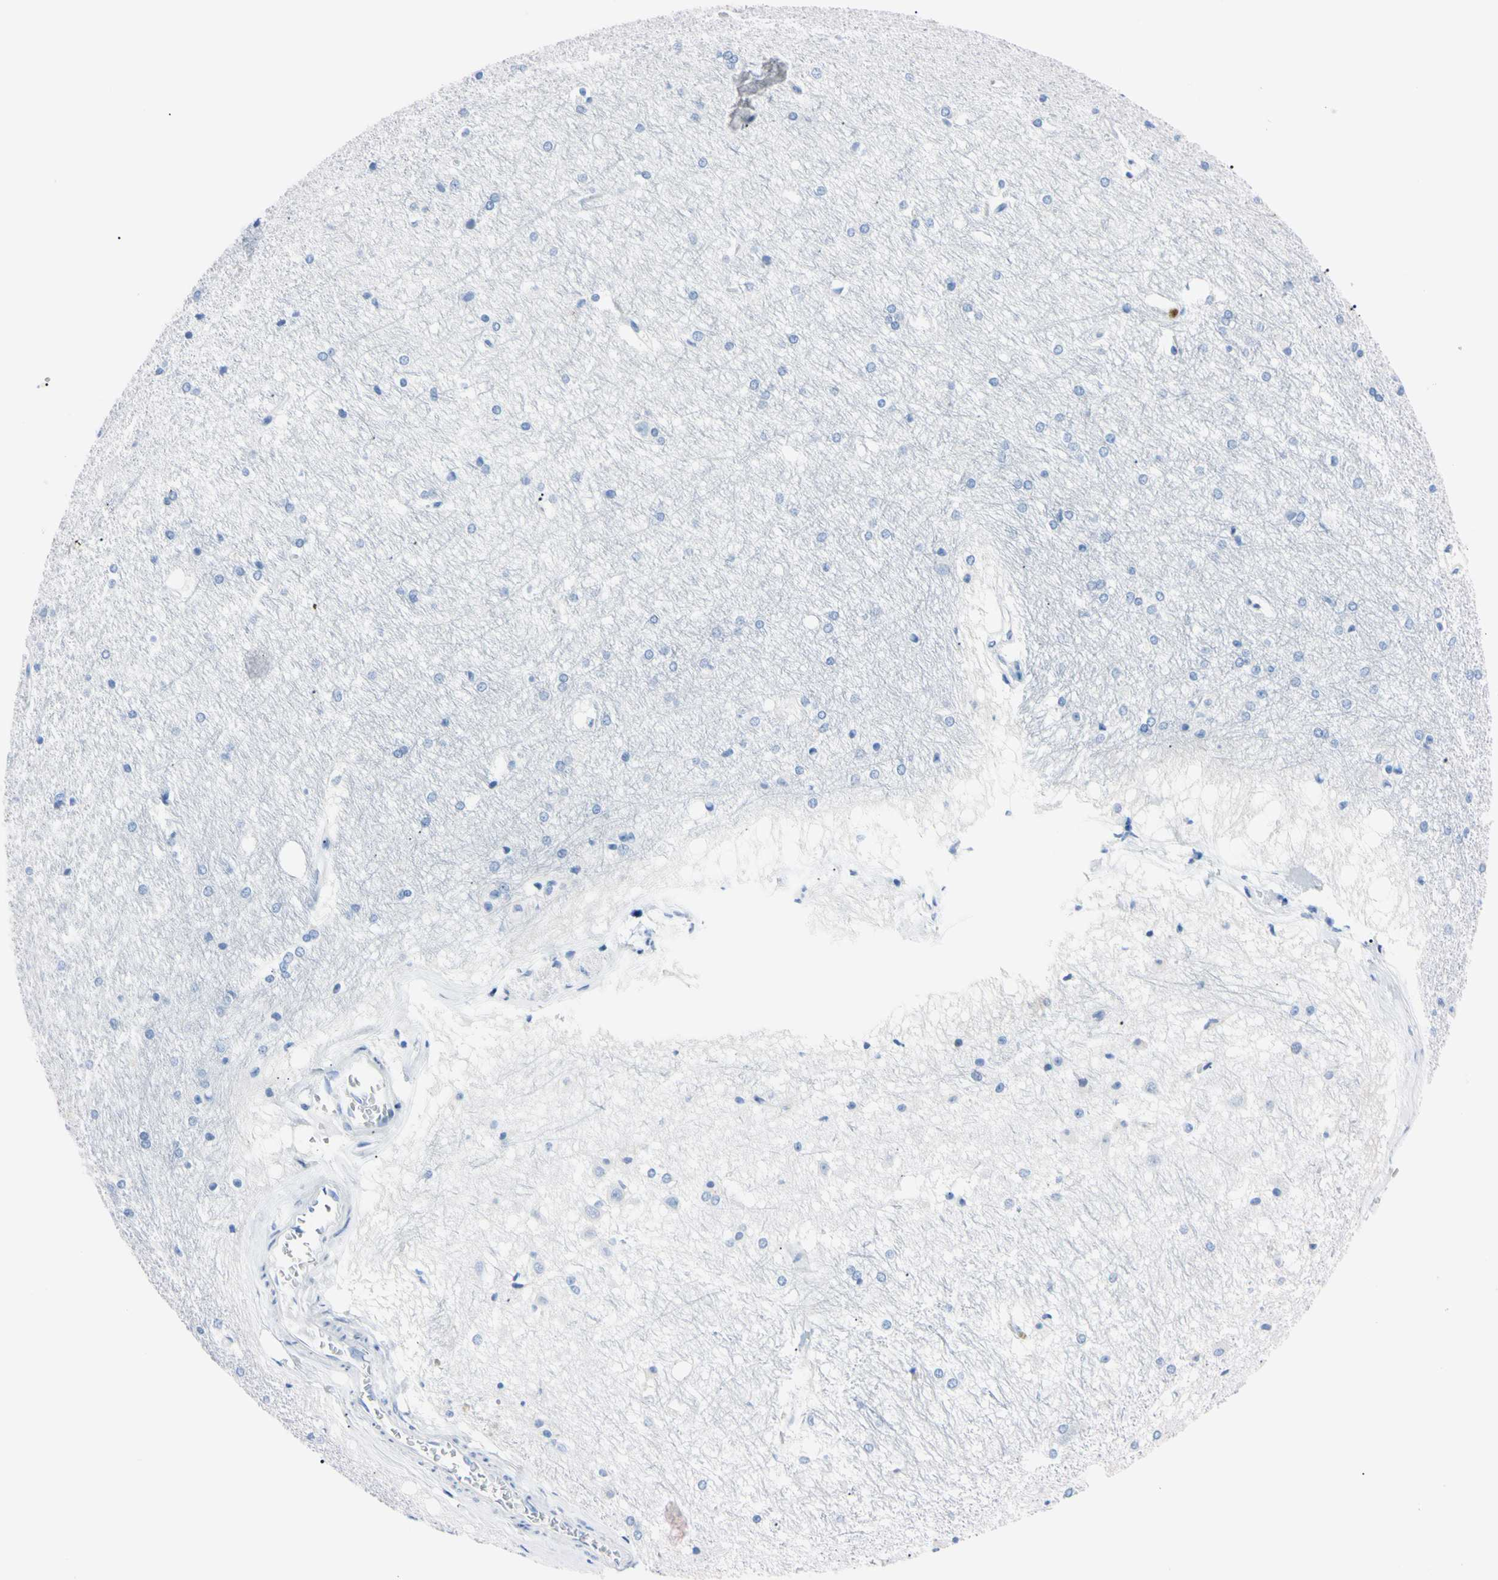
{"staining": {"intensity": "negative", "quantity": "none", "location": "none"}, "tissue": "hippocampus", "cell_type": "Glial cells", "image_type": "normal", "snomed": [{"axis": "morphology", "description": "Normal tissue, NOS"}, {"axis": "topography", "description": "Hippocampus"}], "caption": "The micrograph exhibits no staining of glial cells in unremarkable hippocampus.", "gene": "NCF4", "patient": {"sex": "female", "age": 19}}